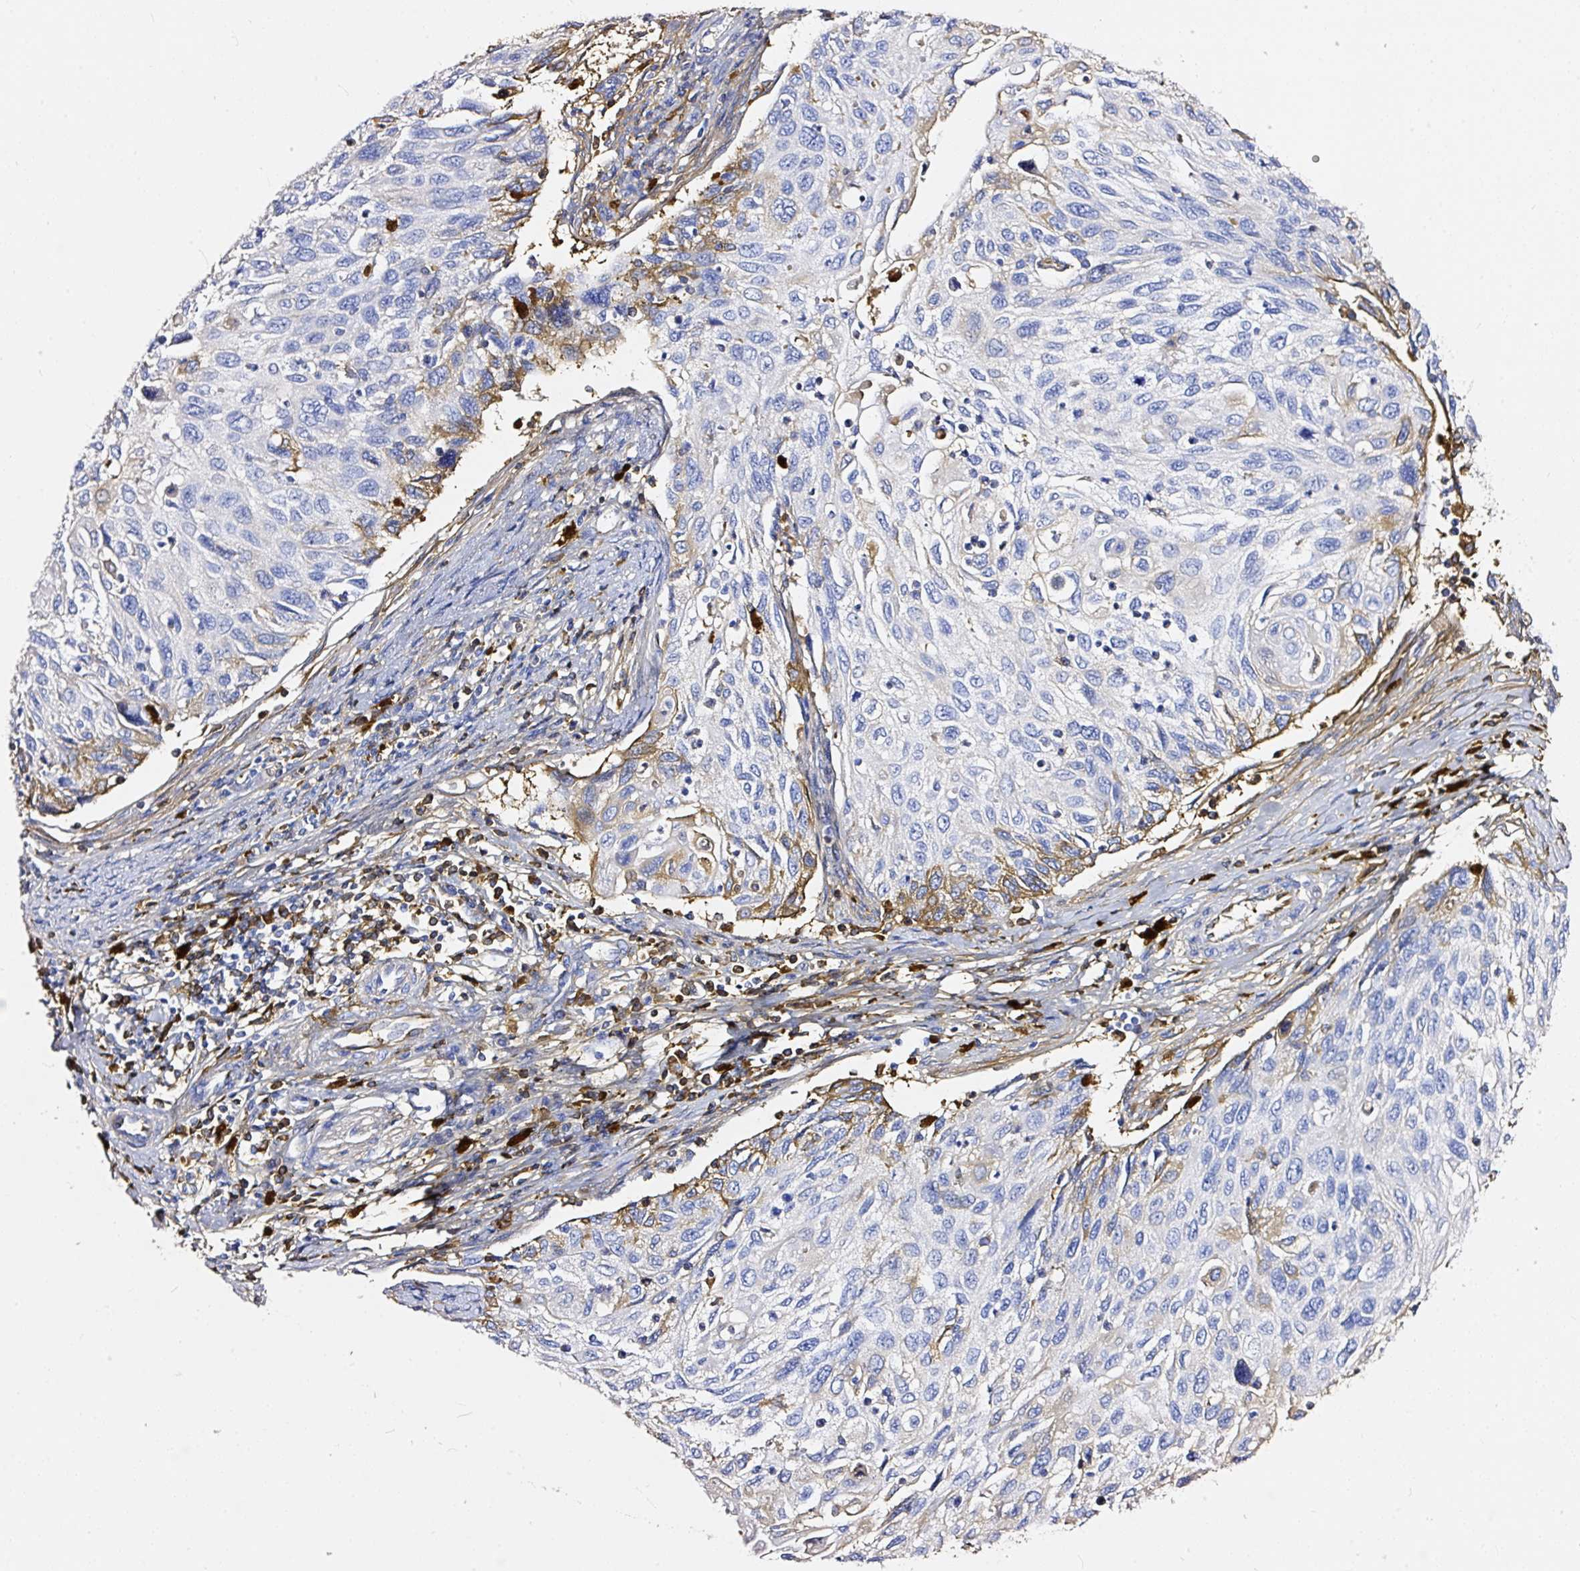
{"staining": {"intensity": "negative", "quantity": "none", "location": "none"}, "tissue": "cervical cancer", "cell_type": "Tumor cells", "image_type": "cancer", "snomed": [{"axis": "morphology", "description": "Squamous cell carcinoma, NOS"}, {"axis": "topography", "description": "Cervix"}], "caption": "The histopathology image reveals no staining of tumor cells in cervical cancer (squamous cell carcinoma).", "gene": "CLEC3B", "patient": {"sex": "female", "age": 70}}